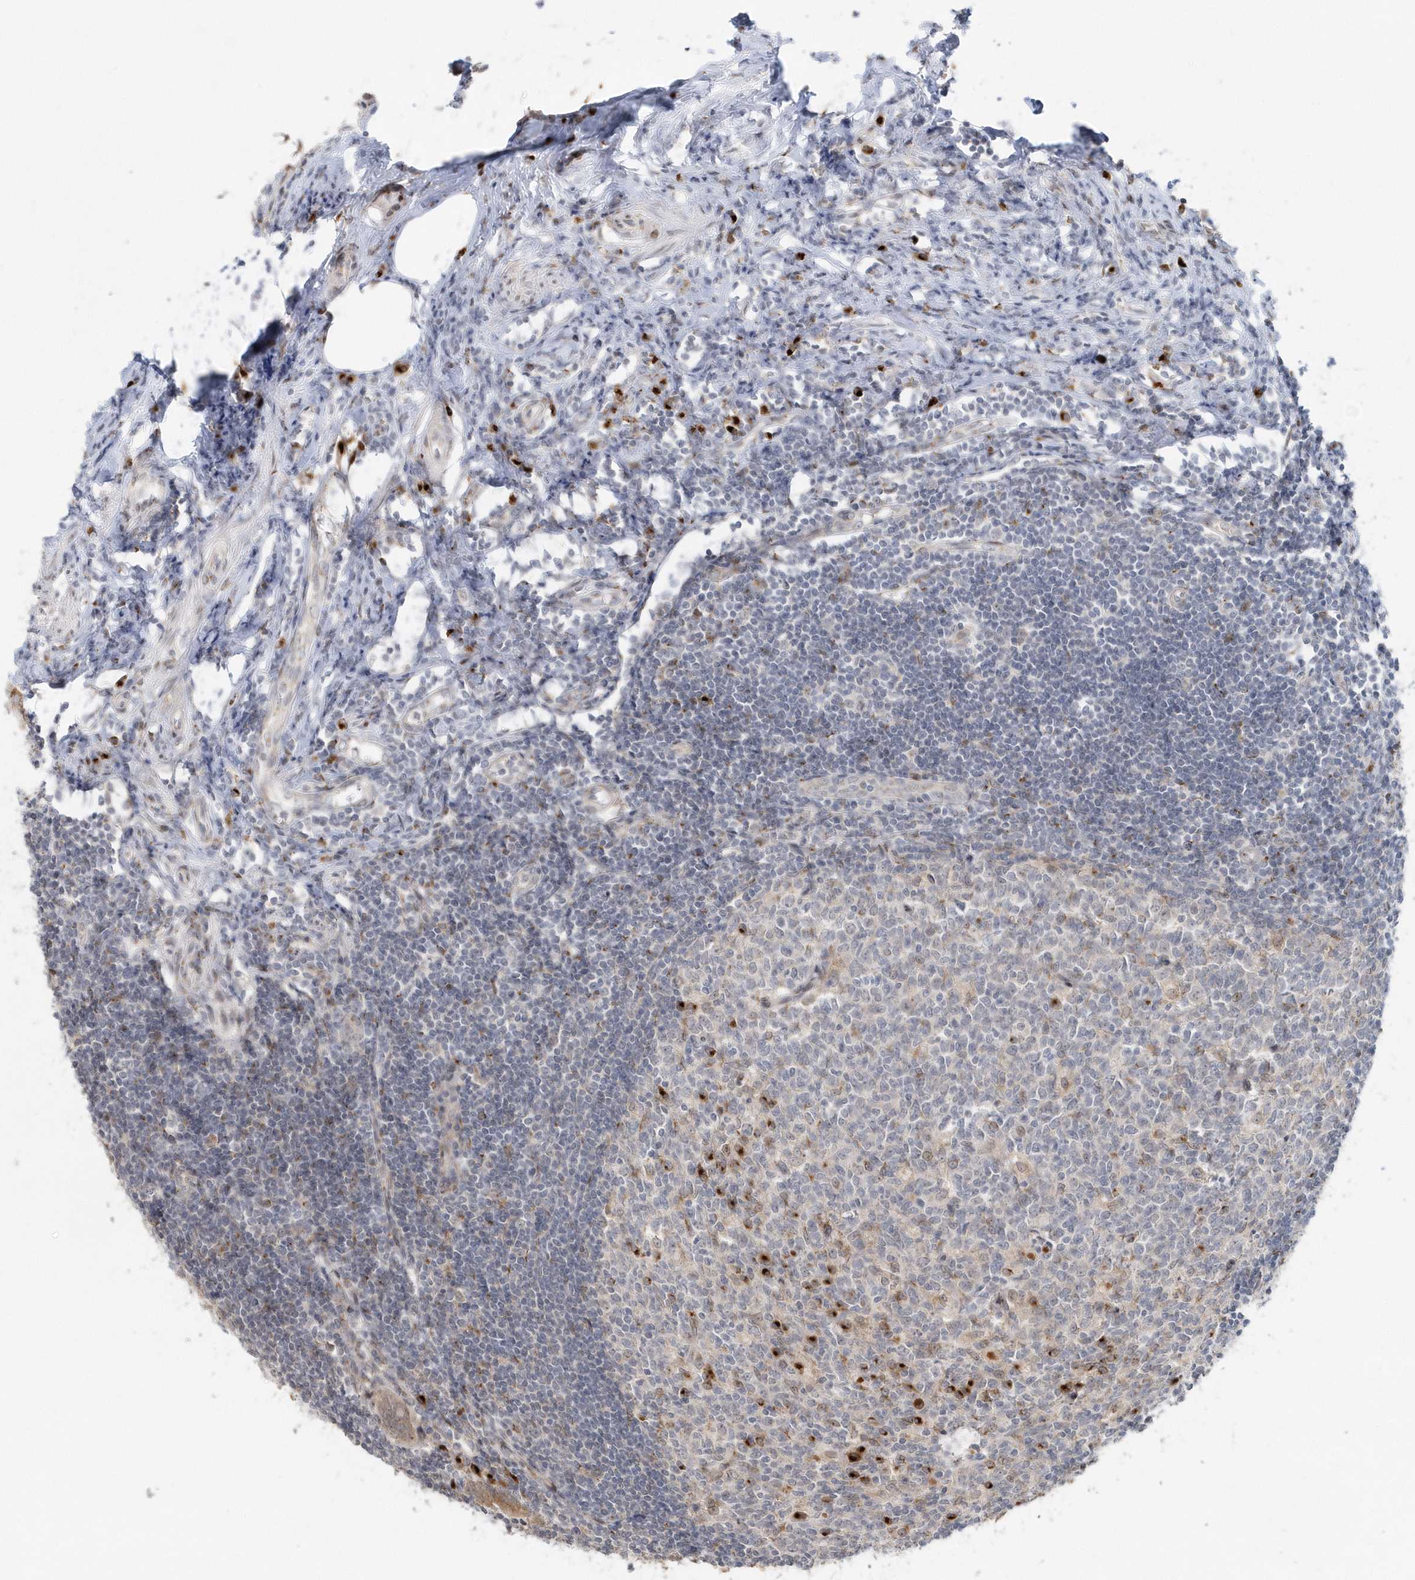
{"staining": {"intensity": "moderate", "quantity": ">75%", "location": "cytoplasmic/membranous"}, "tissue": "appendix", "cell_type": "Glandular cells", "image_type": "normal", "snomed": [{"axis": "morphology", "description": "Normal tissue, NOS"}, {"axis": "topography", "description": "Appendix"}], "caption": "Immunohistochemistry (IHC) micrograph of normal appendix stained for a protein (brown), which shows medium levels of moderate cytoplasmic/membranous positivity in approximately >75% of glandular cells.", "gene": "DHFR", "patient": {"sex": "female", "age": 54}}